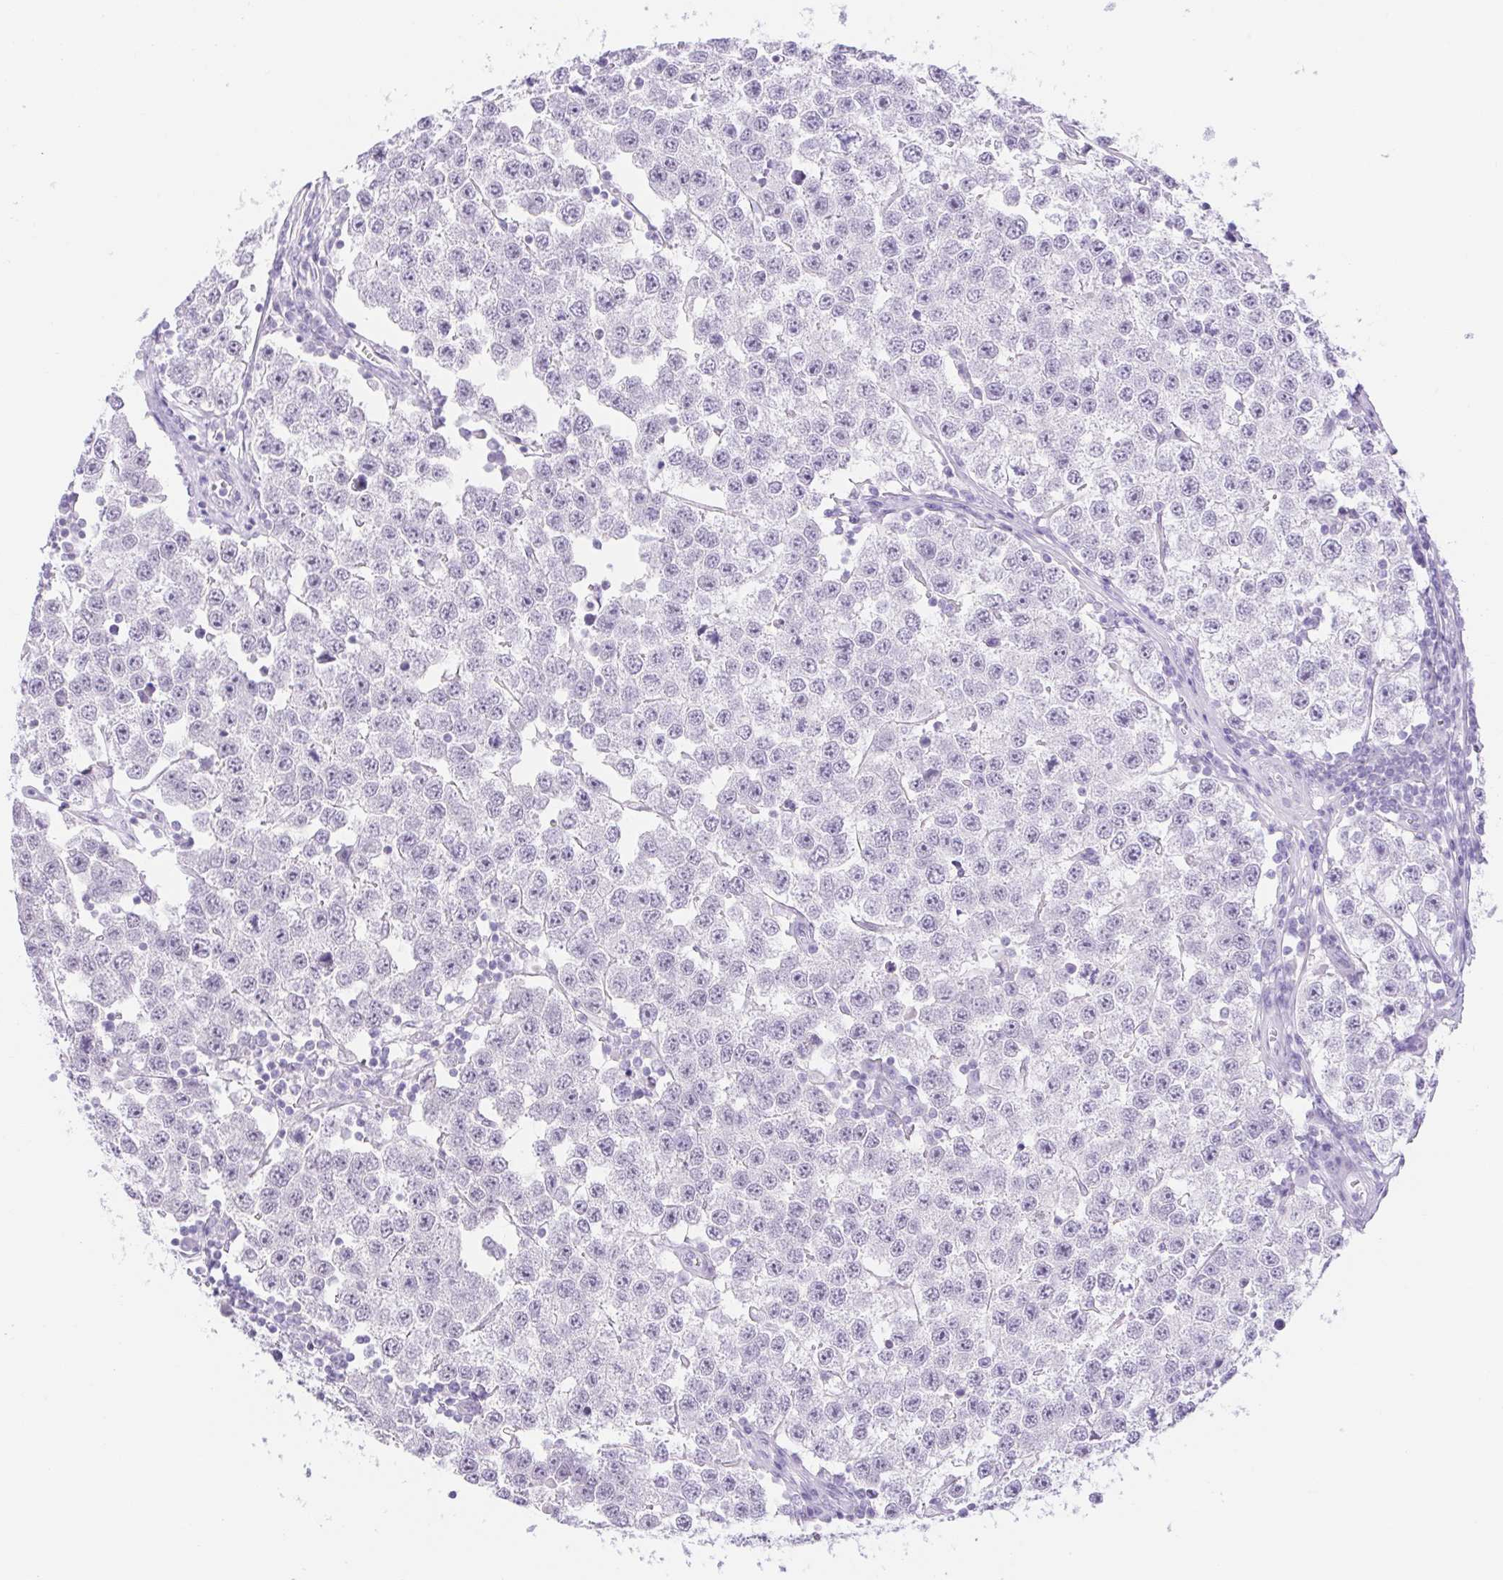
{"staining": {"intensity": "negative", "quantity": "none", "location": "none"}, "tissue": "testis cancer", "cell_type": "Tumor cells", "image_type": "cancer", "snomed": [{"axis": "morphology", "description": "Seminoma, NOS"}, {"axis": "topography", "description": "Testis"}], "caption": "High power microscopy photomicrograph of an immunohistochemistry micrograph of seminoma (testis), revealing no significant staining in tumor cells. The staining was performed using DAB (3,3'-diaminobenzidine) to visualize the protein expression in brown, while the nuclei were stained in blue with hematoxylin (Magnification: 20x).", "gene": "CAND1", "patient": {"sex": "male", "age": 34}}